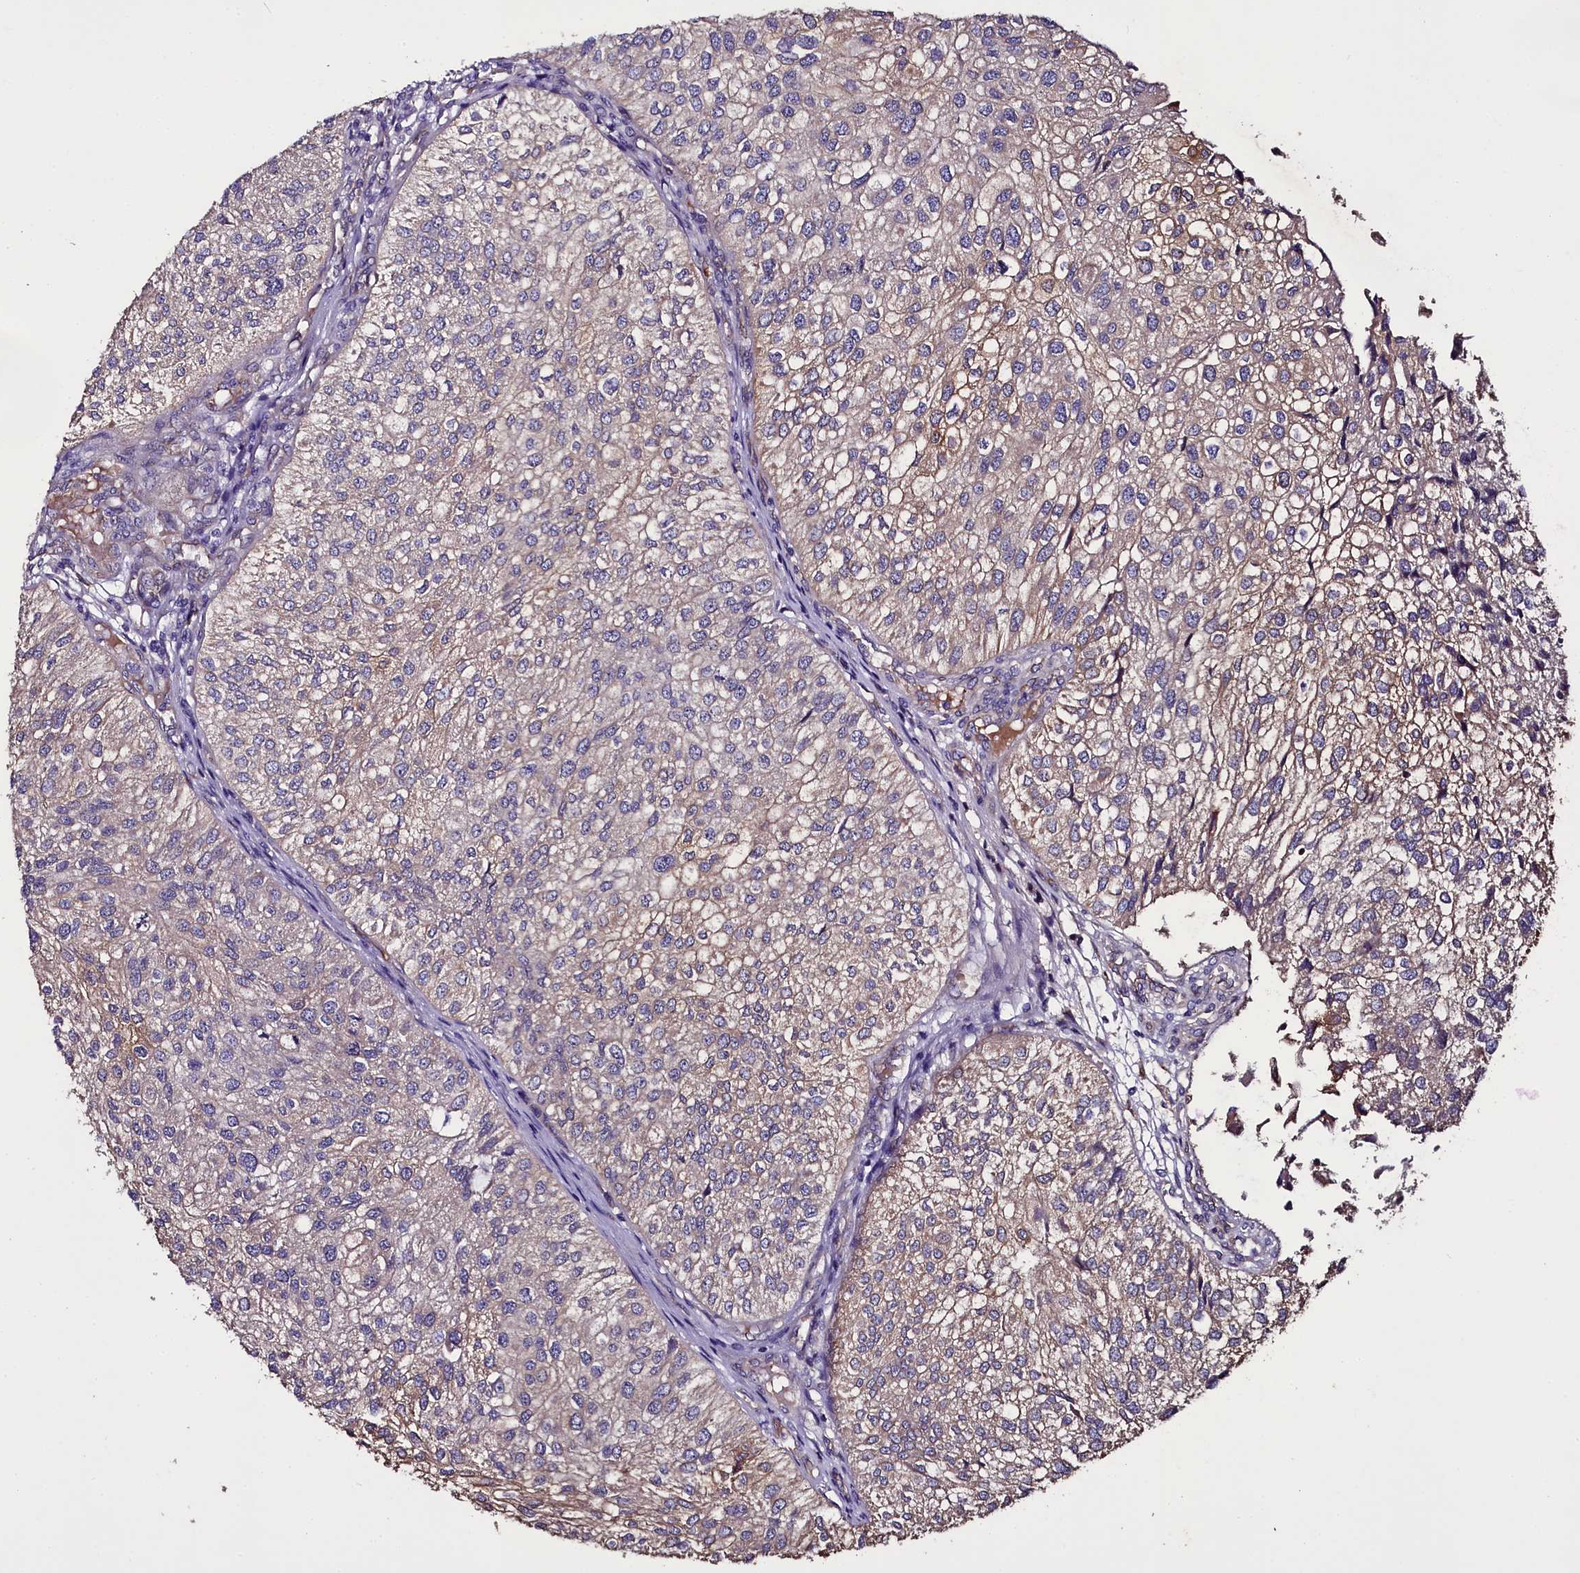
{"staining": {"intensity": "negative", "quantity": "none", "location": "none"}, "tissue": "urothelial cancer", "cell_type": "Tumor cells", "image_type": "cancer", "snomed": [{"axis": "morphology", "description": "Urothelial carcinoma, Low grade"}, {"axis": "topography", "description": "Urinary bladder"}], "caption": "Tumor cells show no significant protein staining in urothelial cancer.", "gene": "MEX3C", "patient": {"sex": "female", "age": 89}}